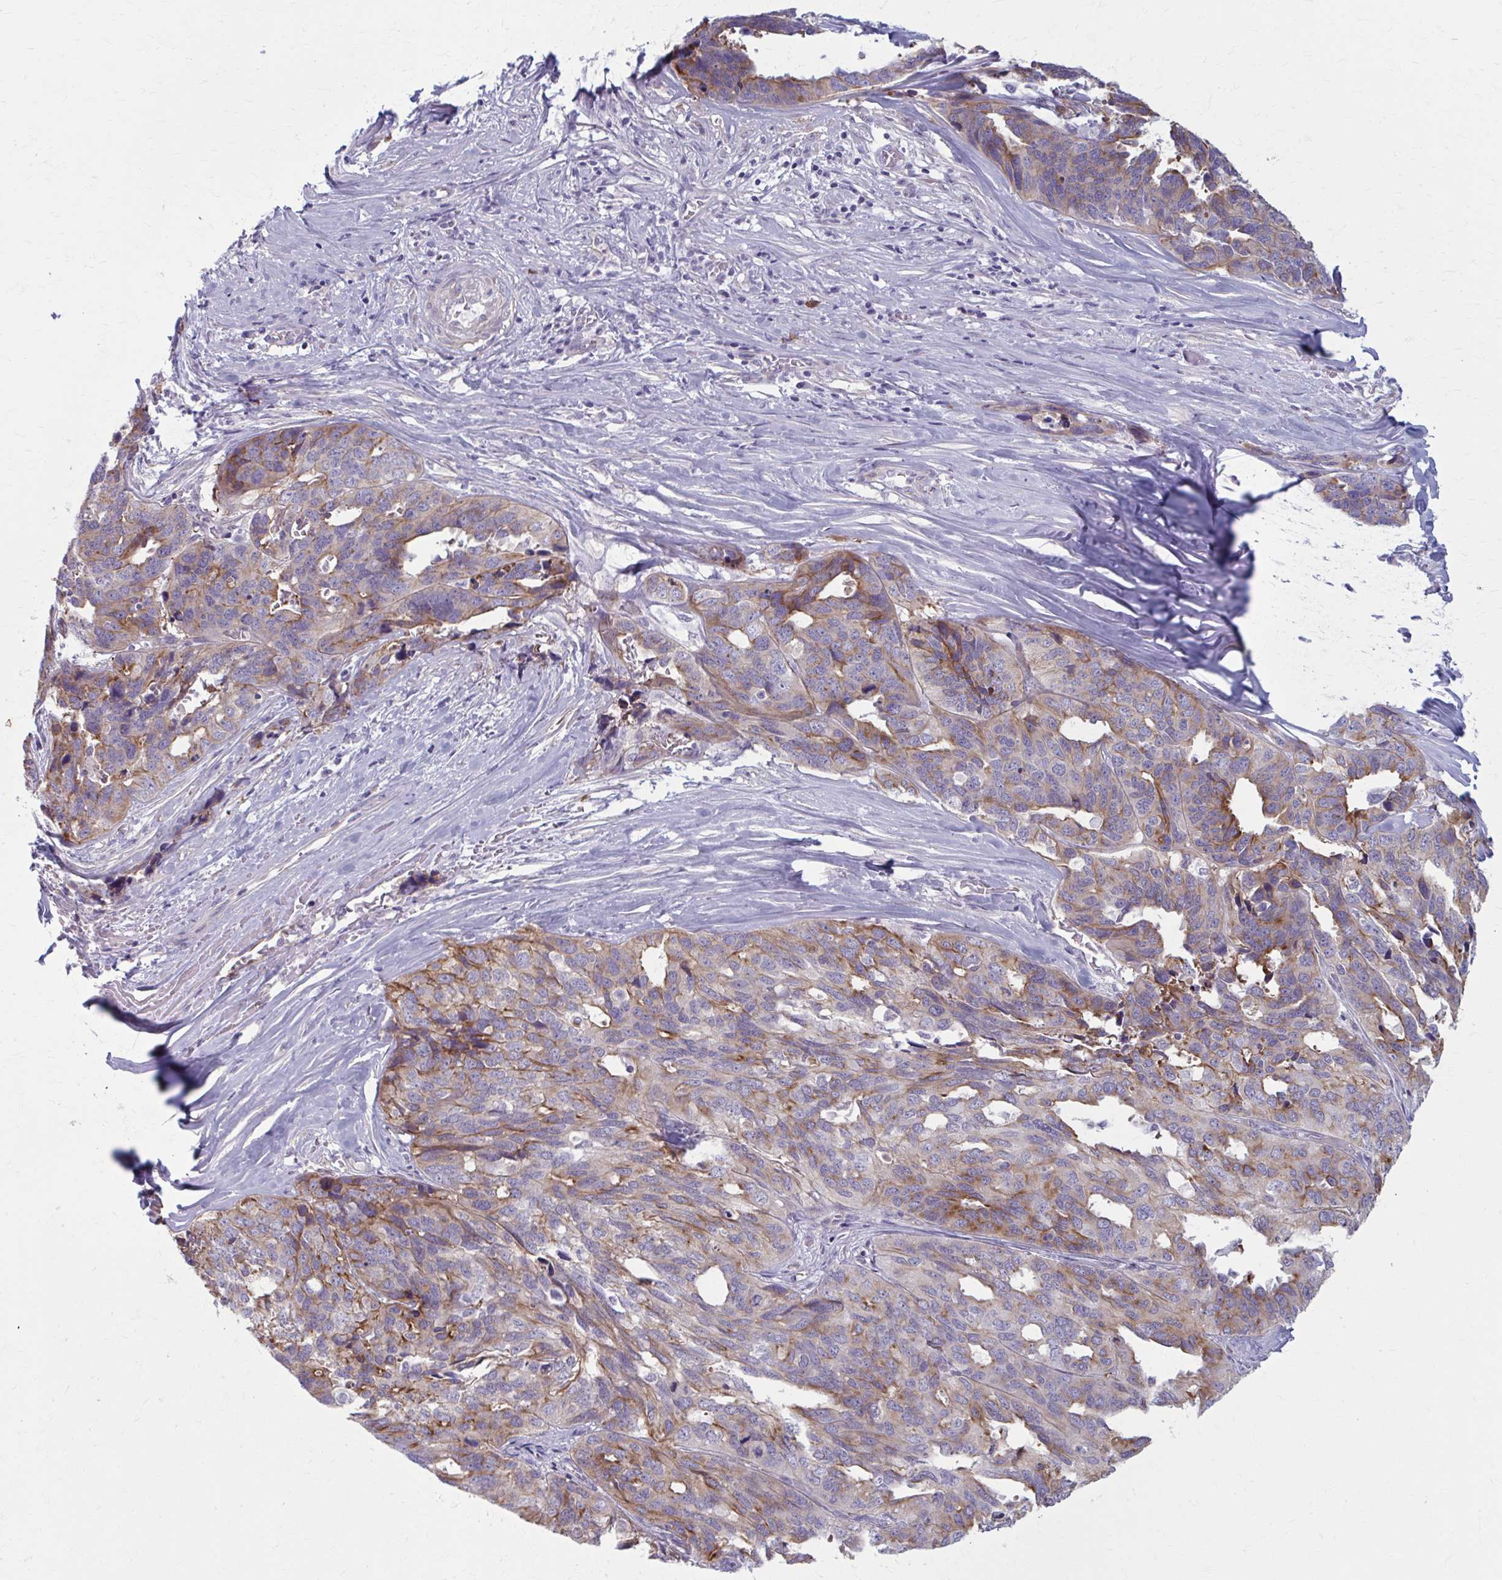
{"staining": {"intensity": "moderate", "quantity": "<25%", "location": "cytoplasmic/membranous"}, "tissue": "ovarian cancer", "cell_type": "Tumor cells", "image_type": "cancer", "snomed": [{"axis": "morphology", "description": "Cystadenocarcinoma, serous, NOS"}, {"axis": "topography", "description": "Ovary"}], "caption": "Protein staining of ovarian cancer (serous cystadenocarcinoma) tissue displays moderate cytoplasmic/membranous expression in approximately <25% of tumor cells.", "gene": "NUMBL", "patient": {"sex": "female", "age": 64}}